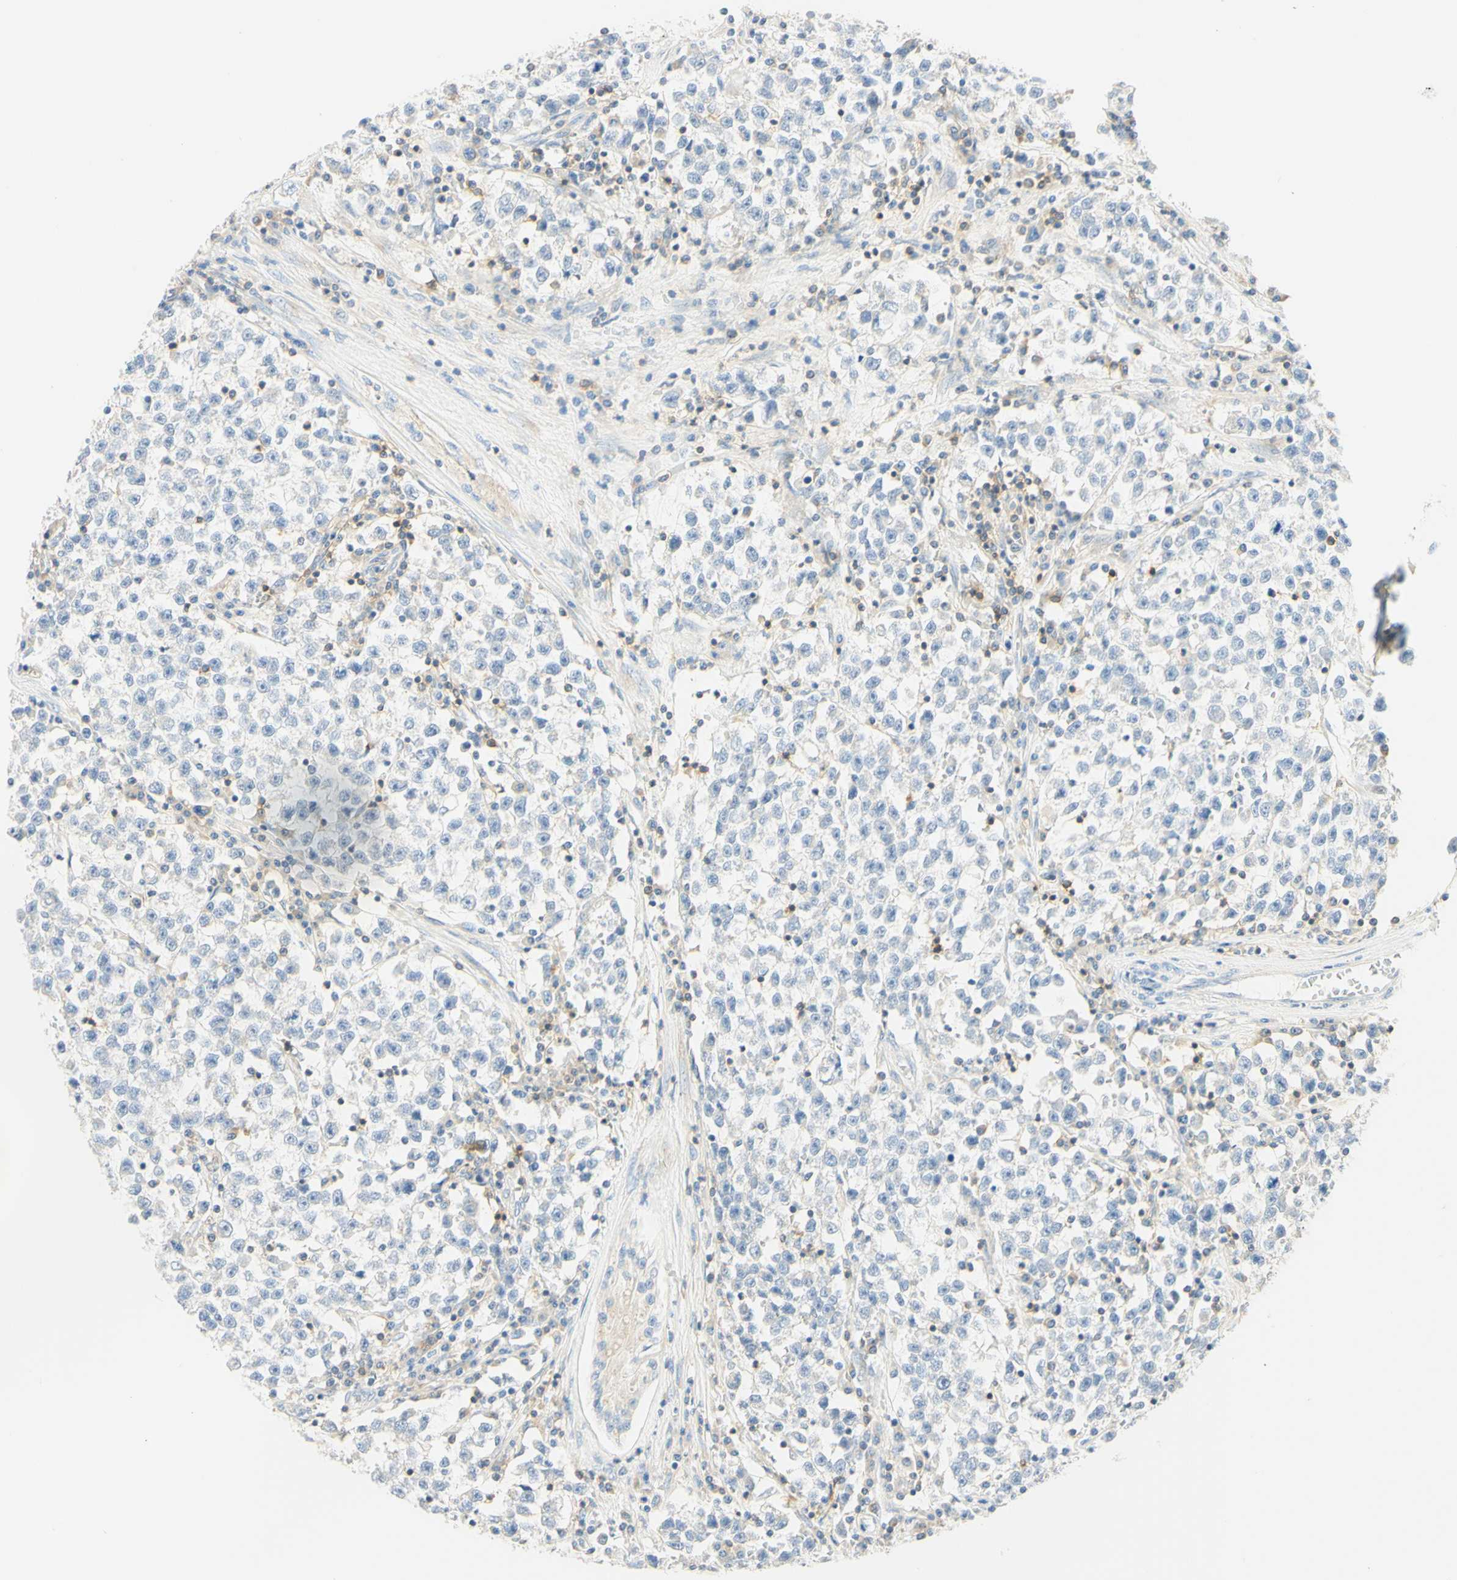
{"staining": {"intensity": "negative", "quantity": "none", "location": "none"}, "tissue": "testis cancer", "cell_type": "Tumor cells", "image_type": "cancer", "snomed": [{"axis": "morphology", "description": "Seminoma, NOS"}, {"axis": "topography", "description": "Testis"}], "caption": "IHC of human testis cancer exhibits no expression in tumor cells.", "gene": "LAT", "patient": {"sex": "male", "age": 22}}